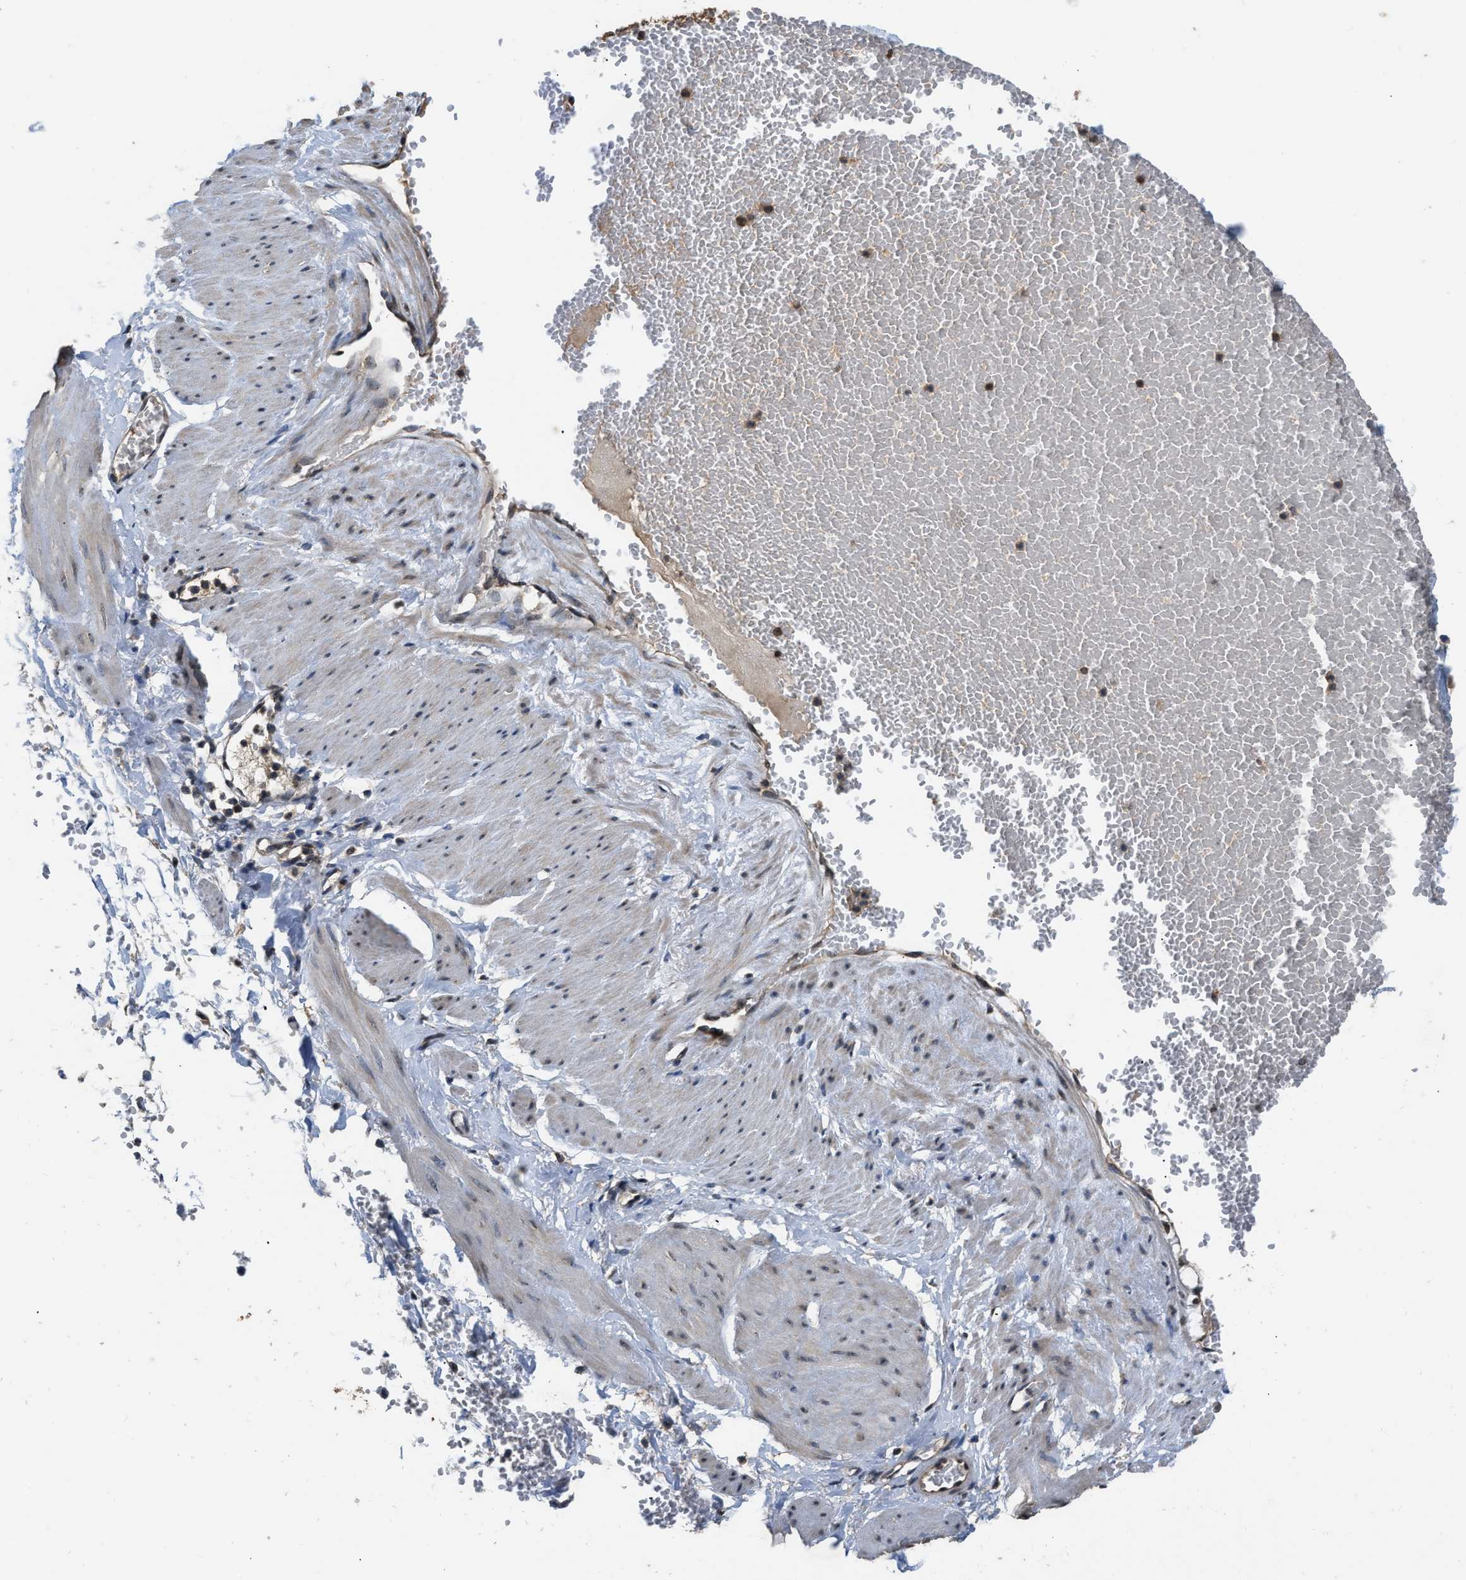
{"staining": {"intensity": "moderate", "quantity": "25%-75%", "location": "cytoplasmic/membranous,nuclear"}, "tissue": "adipose tissue", "cell_type": "Adipocytes", "image_type": "normal", "snomed": [{"axis": "morphology", "description": "Normal tissue, NOS"}, {"axis": "topography", "description": "Soft tissue"}], "caption": "About 25%-75% of adipocytes in unremarkable adipose tissue demonstrate moderate cytoplasmic/membranous,nuclear protein positivity as visualized by brown immunohistochemical staining.", "gene": "DENND6B", "patient": {"sex": "male", "age": 72}}